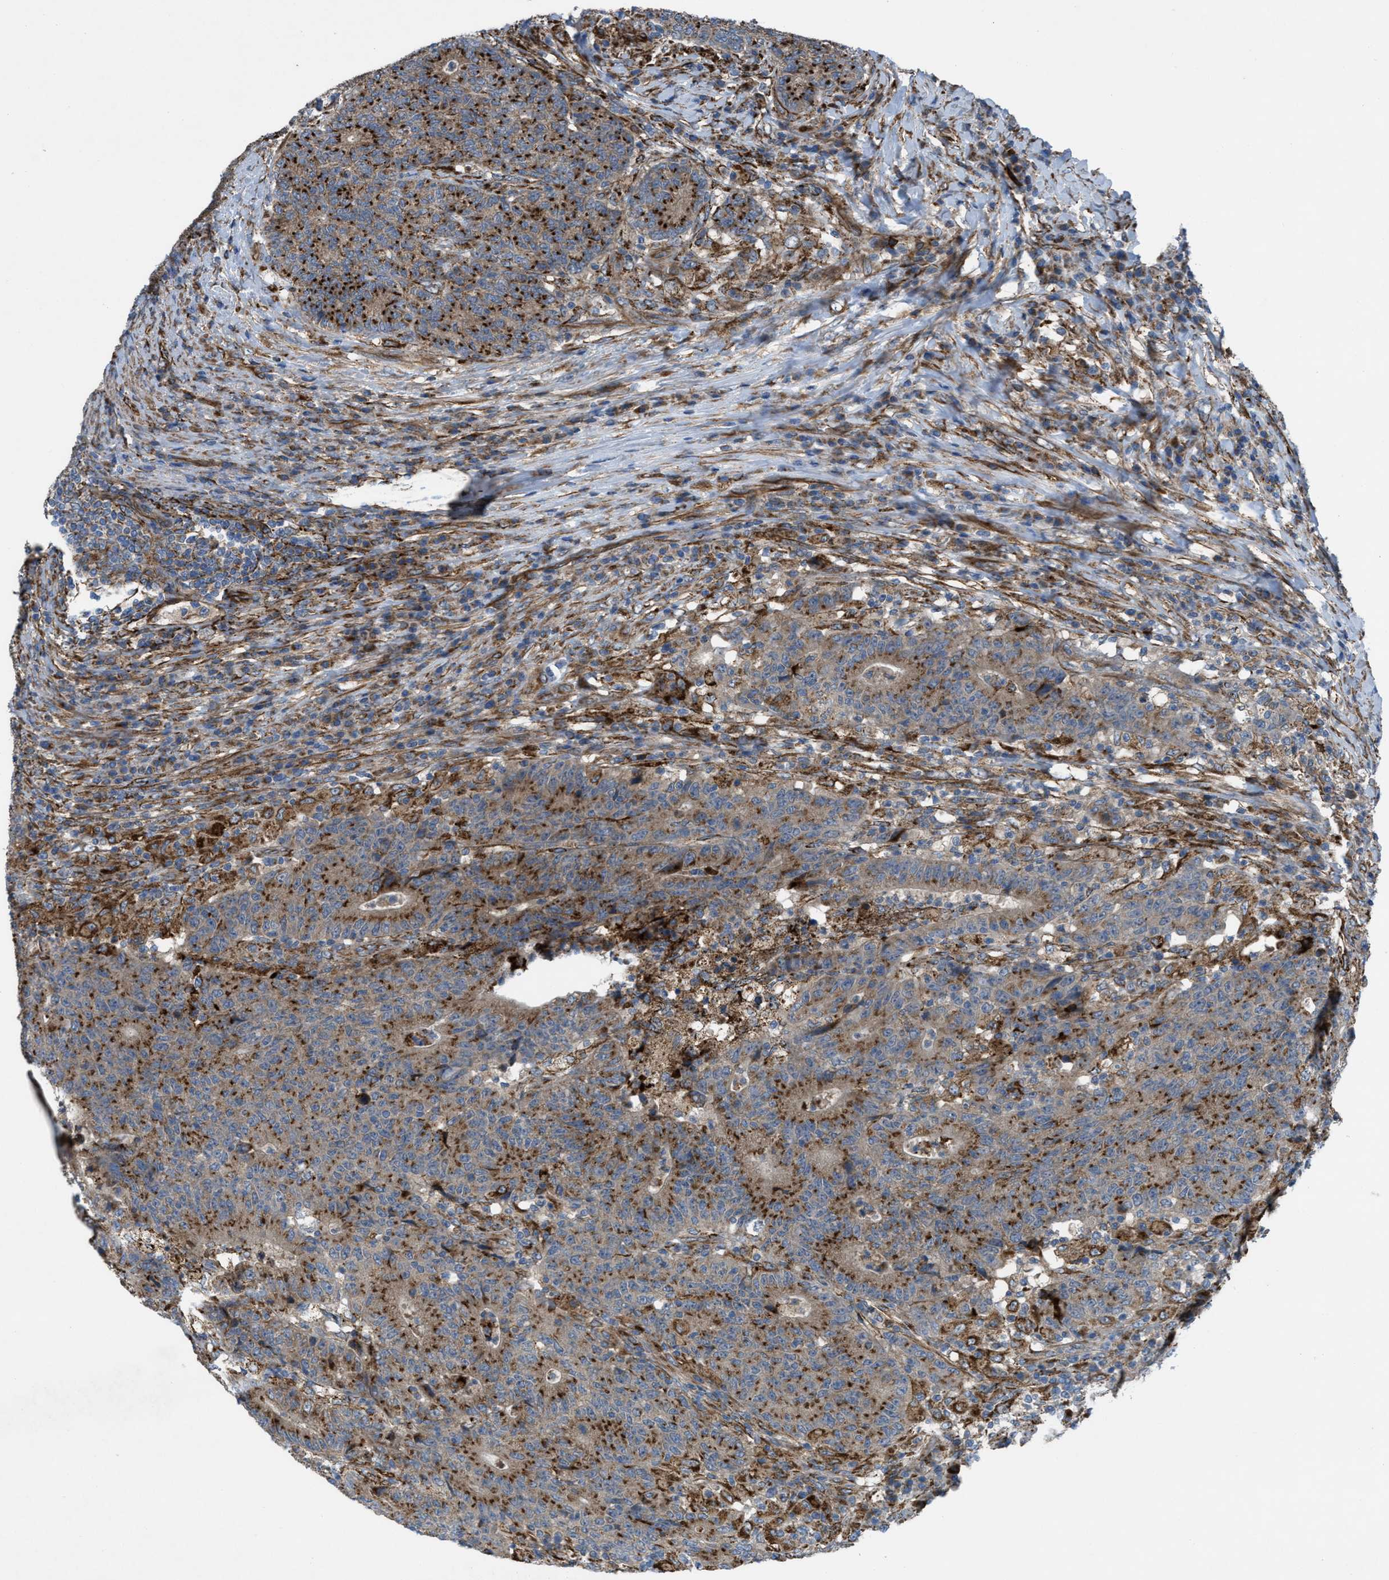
{"staining": {"intensity": "moderate", "quantity": ">75%", "location": "cytoplasmic/membranous"}, "tissue": "colorectal cancer", "cell_type": "Tumor cells", "image_type": "cancer", "snomed": [{"axis": "morphology", "description": "Normal tissue, NOS"}, {"axis": "morphology", "description": "Adenocarcinoma, NOS"}, {"axis": "topography", "description": "Colon"}], "caption": "IHC micrograph of colorectal cancer (adenocarcinoma) stained for a protein (brown), which shows medium levels of moderate cytoplasmic/membranous expression in approximately >75% of tumor cells.", "gene": "SLC6A9", "patient": {"sex": "female", "age": 75}}